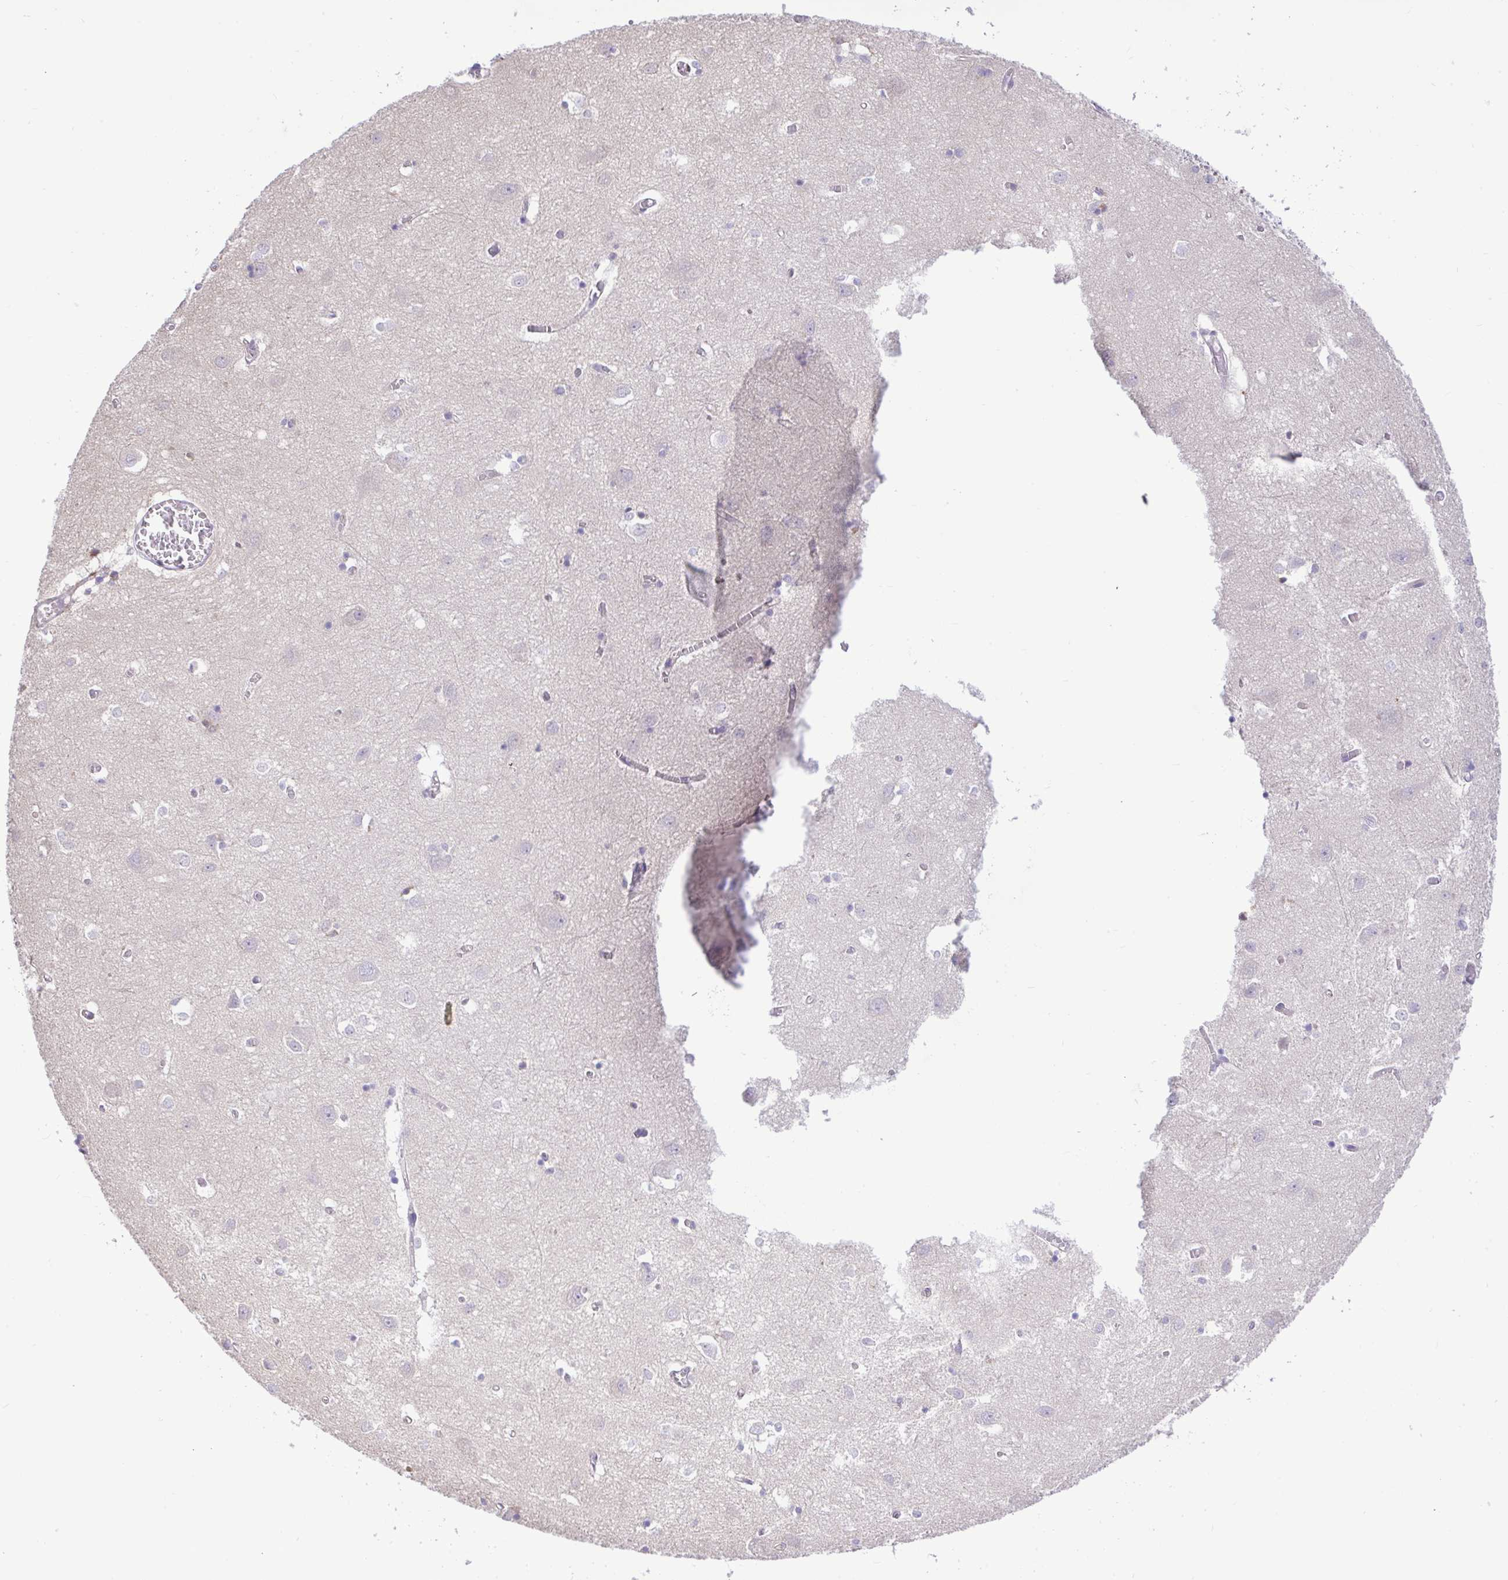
{"staining": {"intensity": "negative", "quantity": "none", "location": "none"}, "tissue": "cerebral cortex", "cell_type": "Endothelial cells", "image_type": "normal", "snomed": [{"axis": "morphology", "description": "Normal tissue, NOS"}, {"axis": "topography", "description": "Cerebral cortex"}], "caption": "Immunohistochemical staining of benign human cerebral cortex exhibits no significant positivity in endothelial cells.", "gene": "ZNF485", "patient": {"sex": "male", "age": 70}}